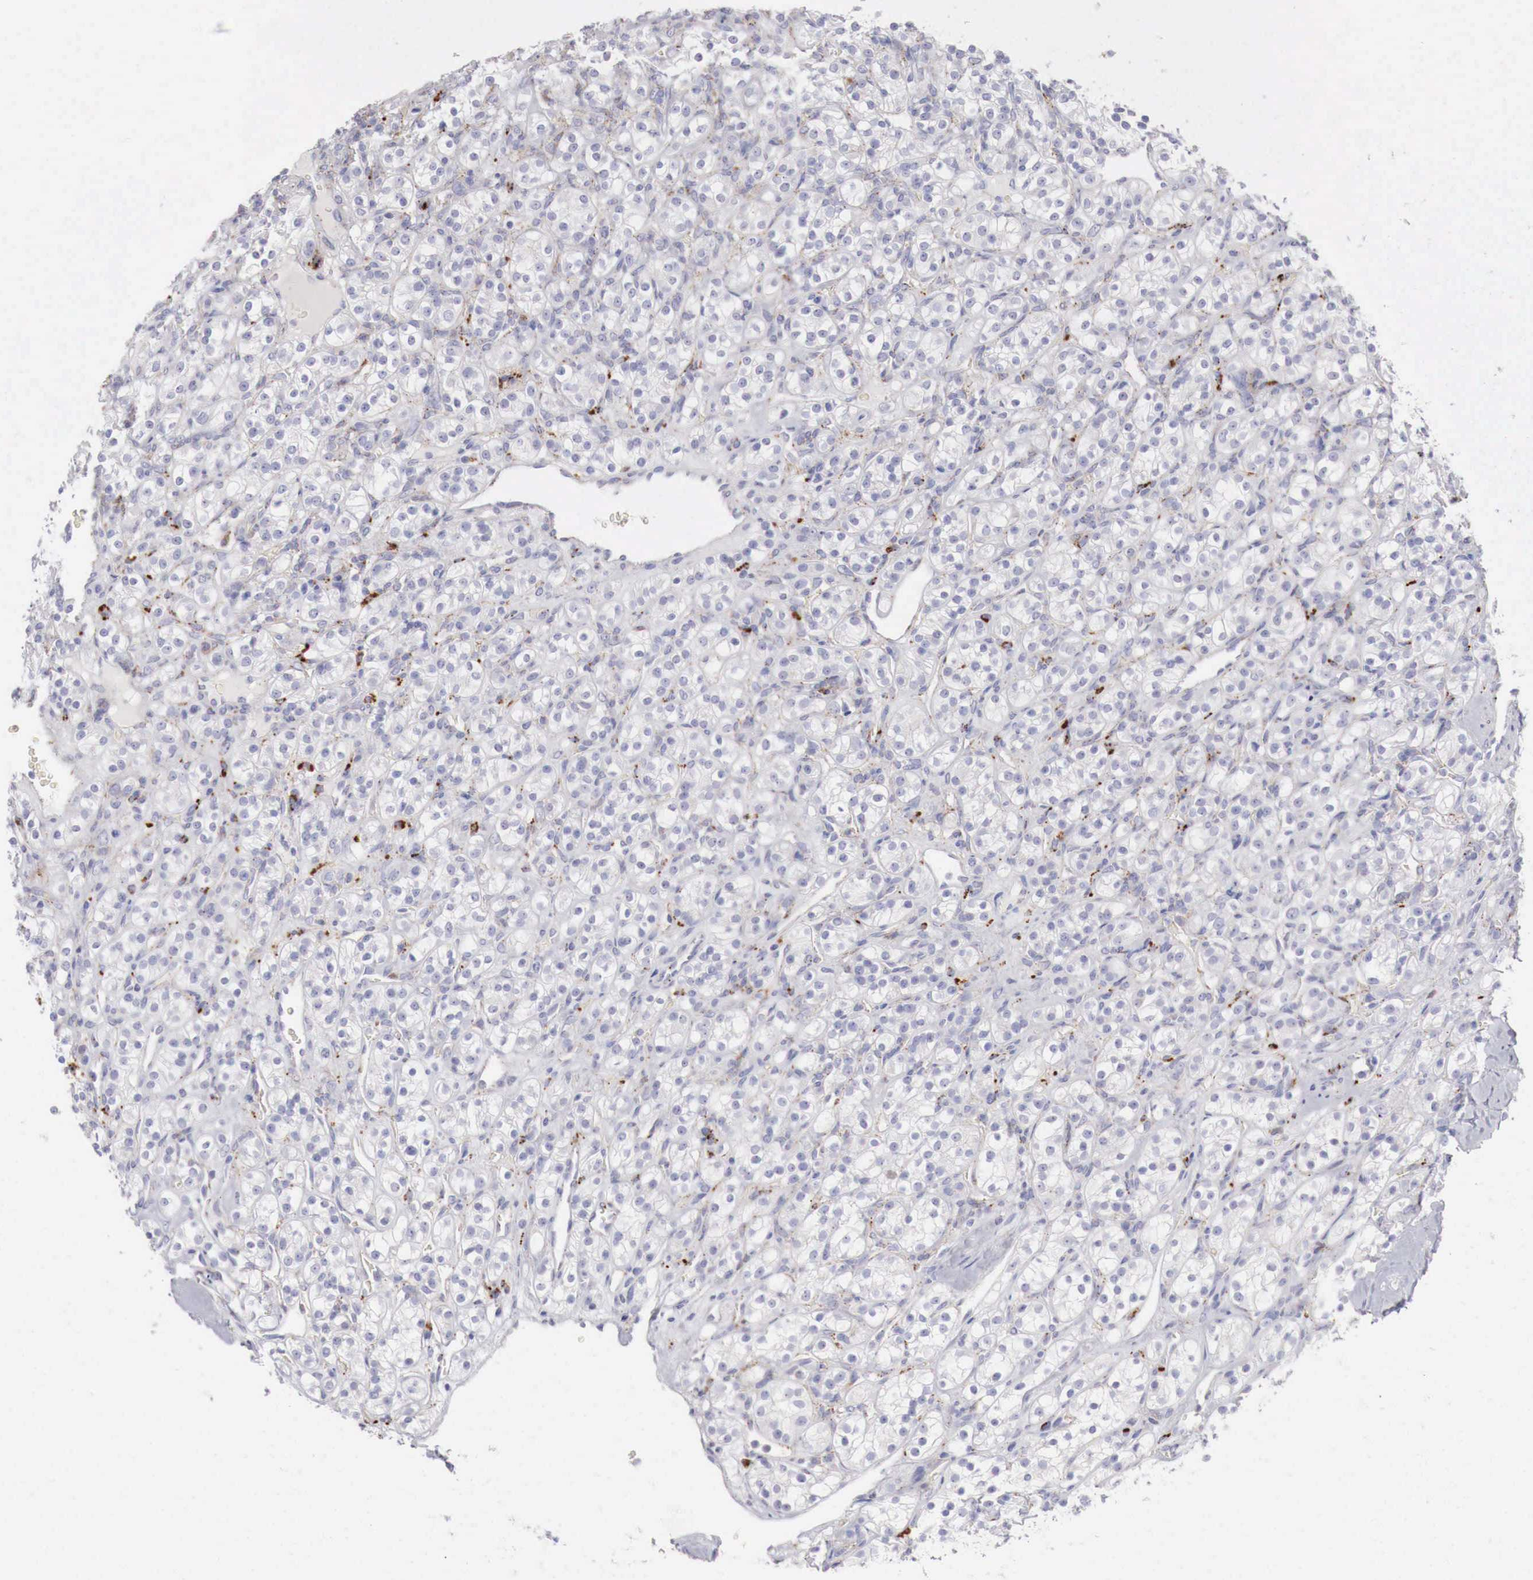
{"staining": {"intensity": "negative", "quantity": "none", "location": "none"}, "tissue": "renal cancer", "cell_type": "Tumor cells", "image_type": "cancer", "snomed": [{"axis": "morphology", "description": "Adenocarcinoma, NOS"}, {"axis": "topography", "description": "Kidney"}], "caption": "Adenocarcinoma (renal) was stained to show a protein in brown. There is no significant expression in tumor cells. (Brightfield microscopy of DAB (3,3'-diaminobenzidine) IHC at high magnification).", "gene": "GLA", "patient": {"sex": "male", "age": 77}}